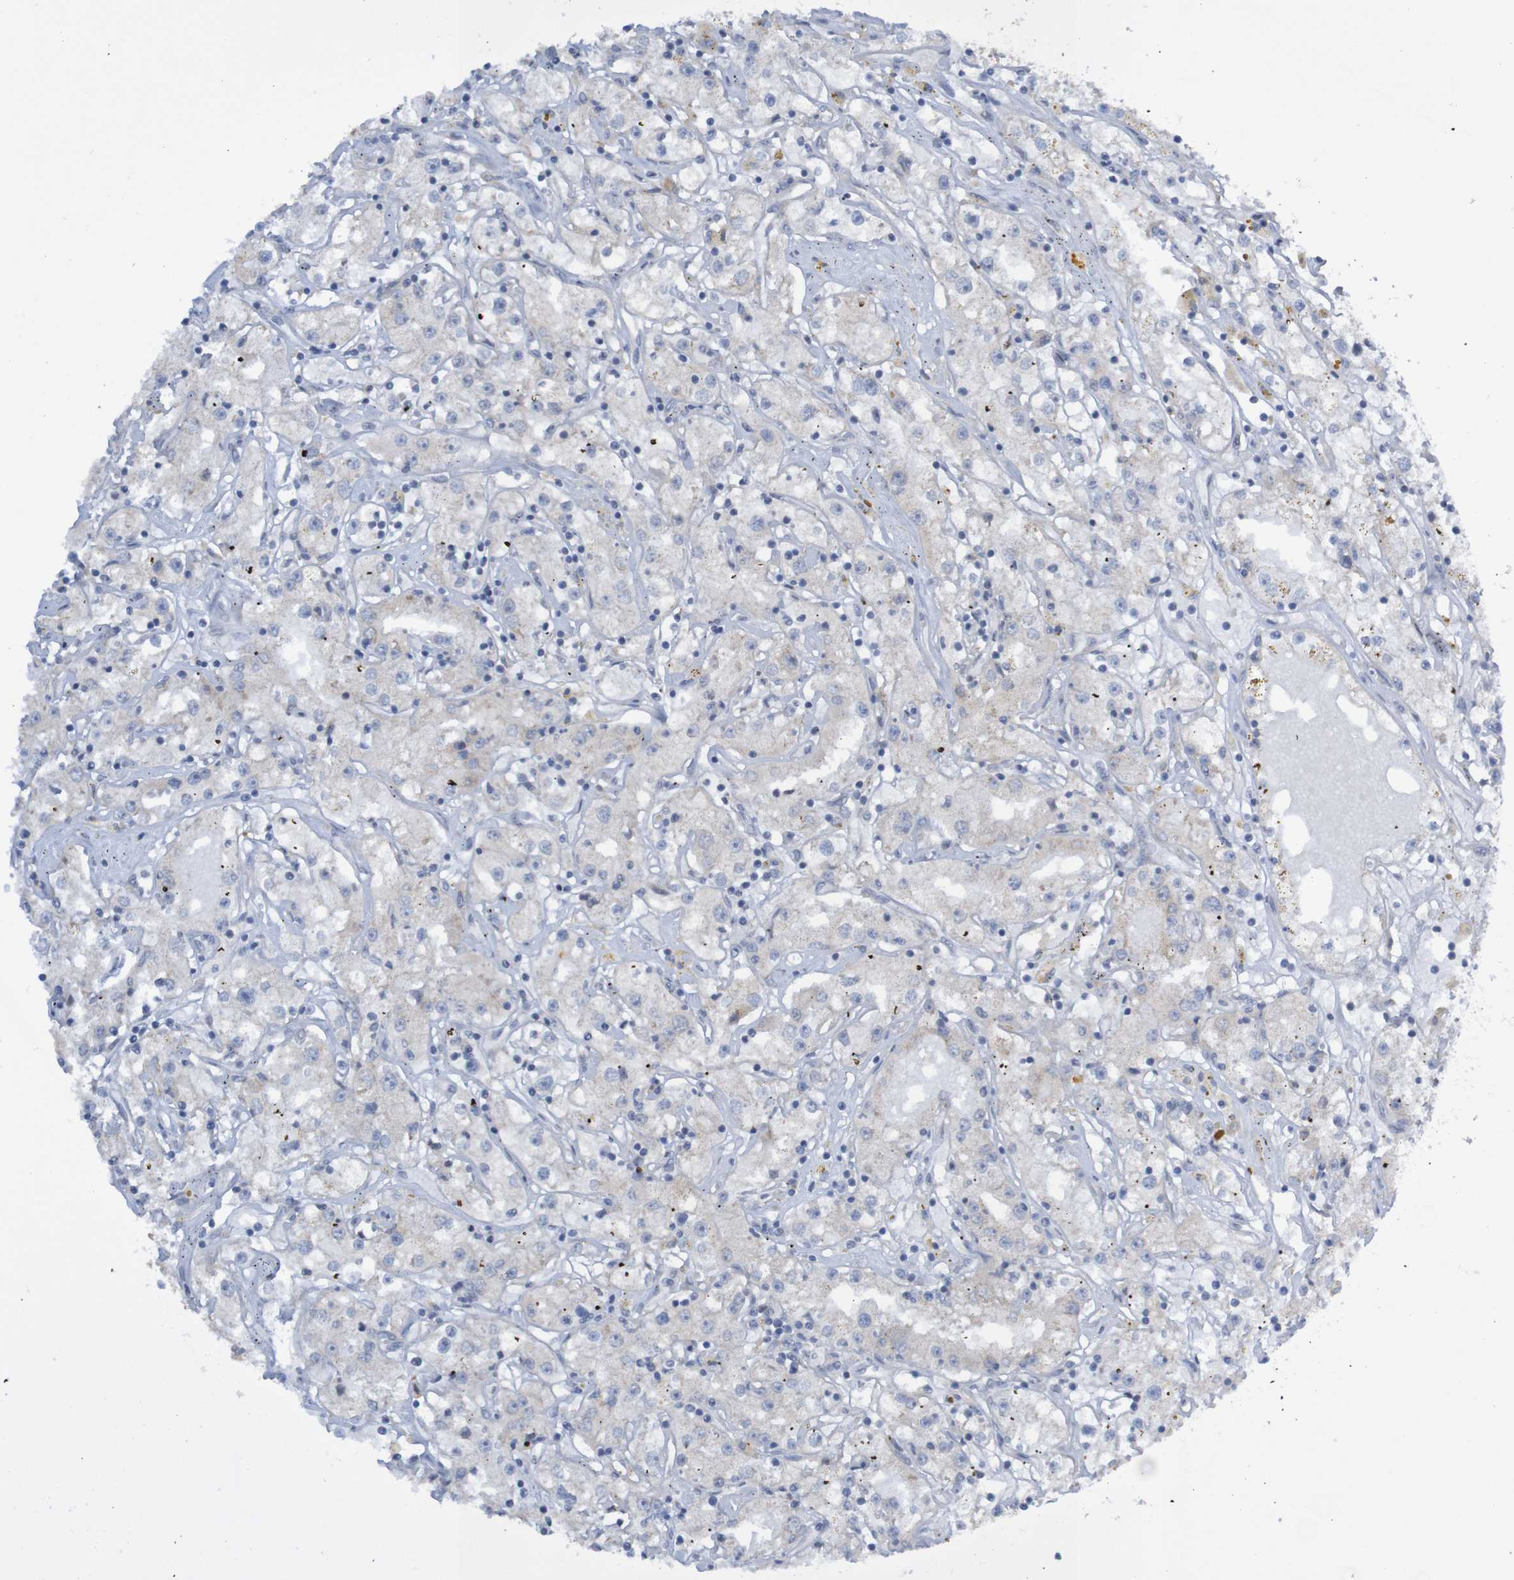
{"staining": {"intensity": "negative", "quantity": "none", "location": "none"}, "tissue": "renal cancer", "cell_type": "Tumor cells", "image_type": "cancer", "snomed": [{"axis": "morphology", "description": "Adenocarcinoma, NOS"}, {"axis": "topography", "description": "Kidney"}], "caption": "Tumor cells are negative for protein expression in human renal cancer (adenocarcinoma).", "gene": "LRRC47", "patient": {"sex": "male", "age": 56}}